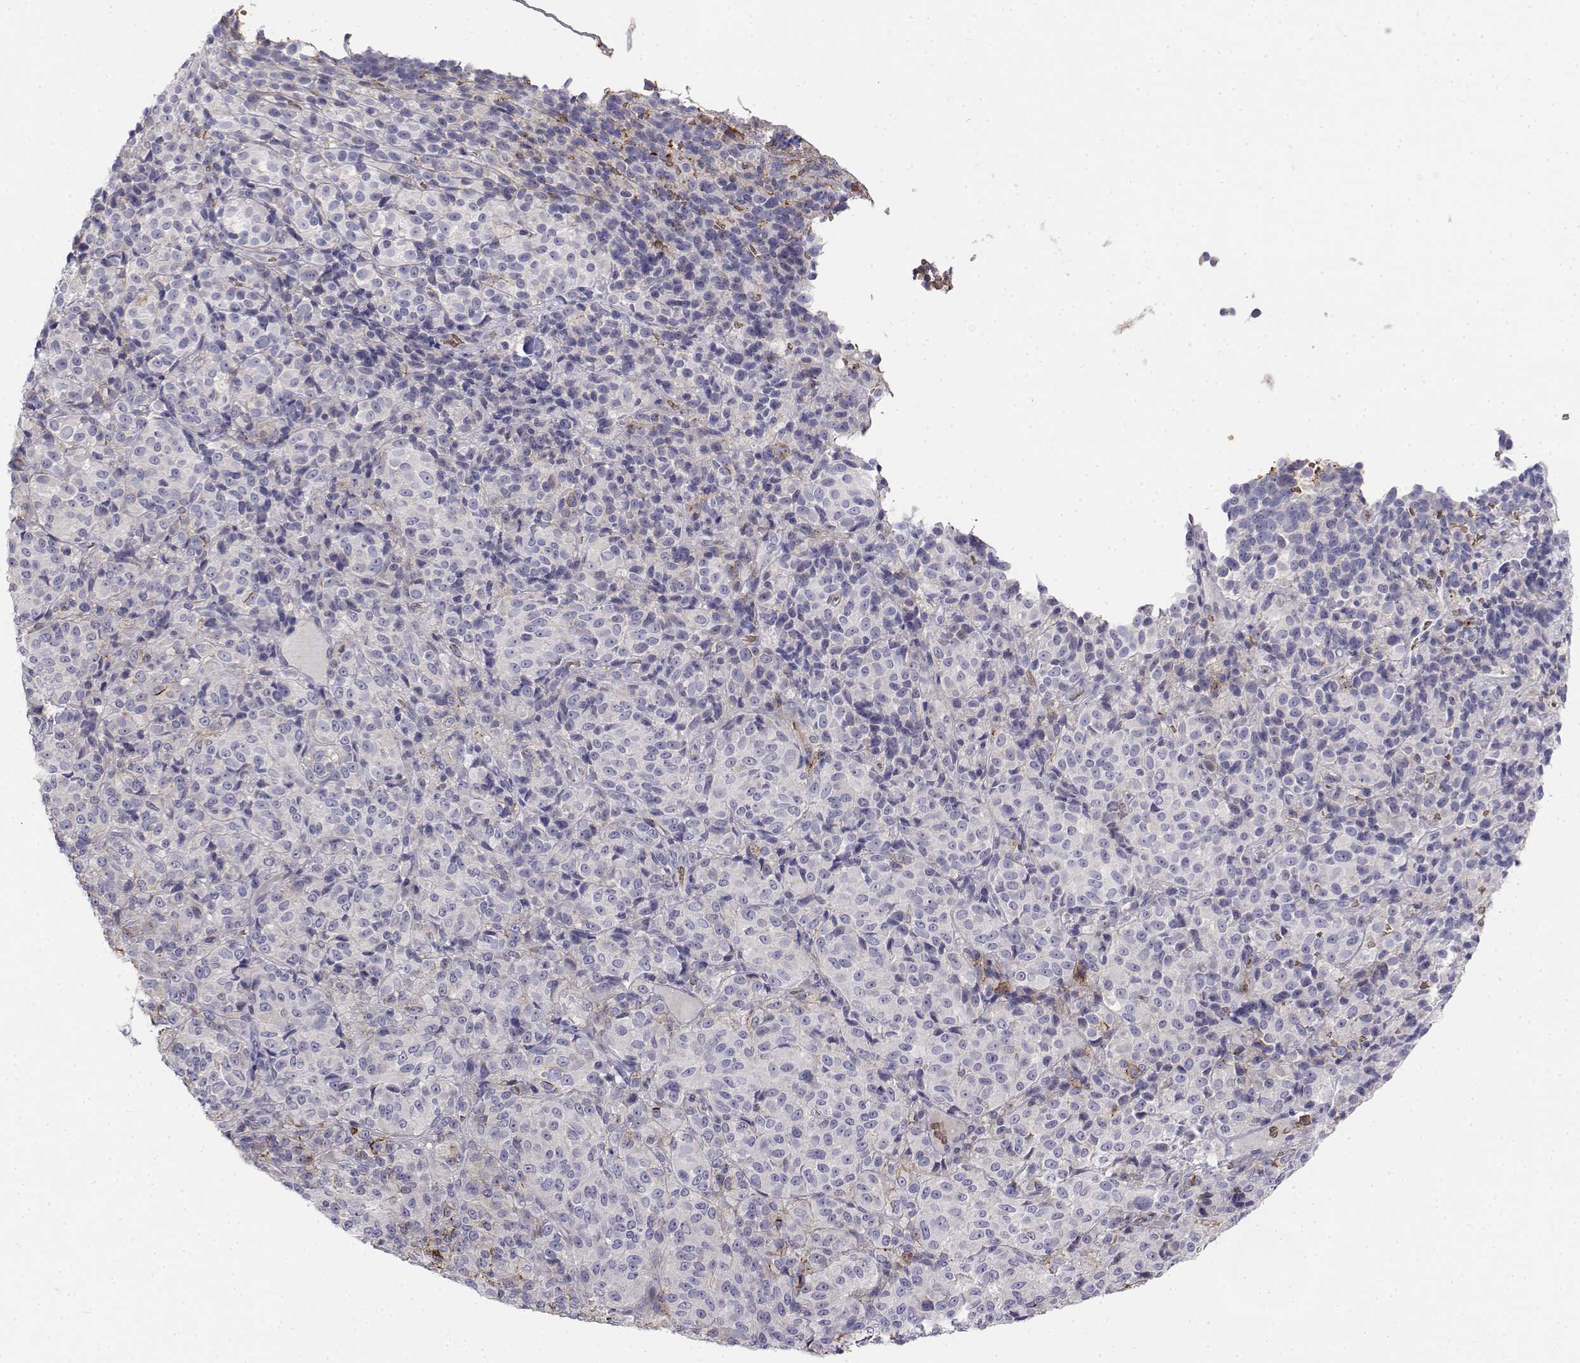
{"staining": {"intensity": "negative", "quantity": "none", "location": "none"}, "tissue": "melanoma", "cell_type": "Tumor cells", "image_type": "cancer", "snomed": [{"axis": "morphology", "description": "Malignant melanoma, Metastatic site"}, {"axis": "topography", "description": "Brain"}], "caption": "IHC photomicrograph of human malignant melanoma (metastatic site) stained for a protein (brown), which demonstrates no expression in tumor cells.", "gene": "CADM1", "patient": {"sex": "female", "age": 56}}